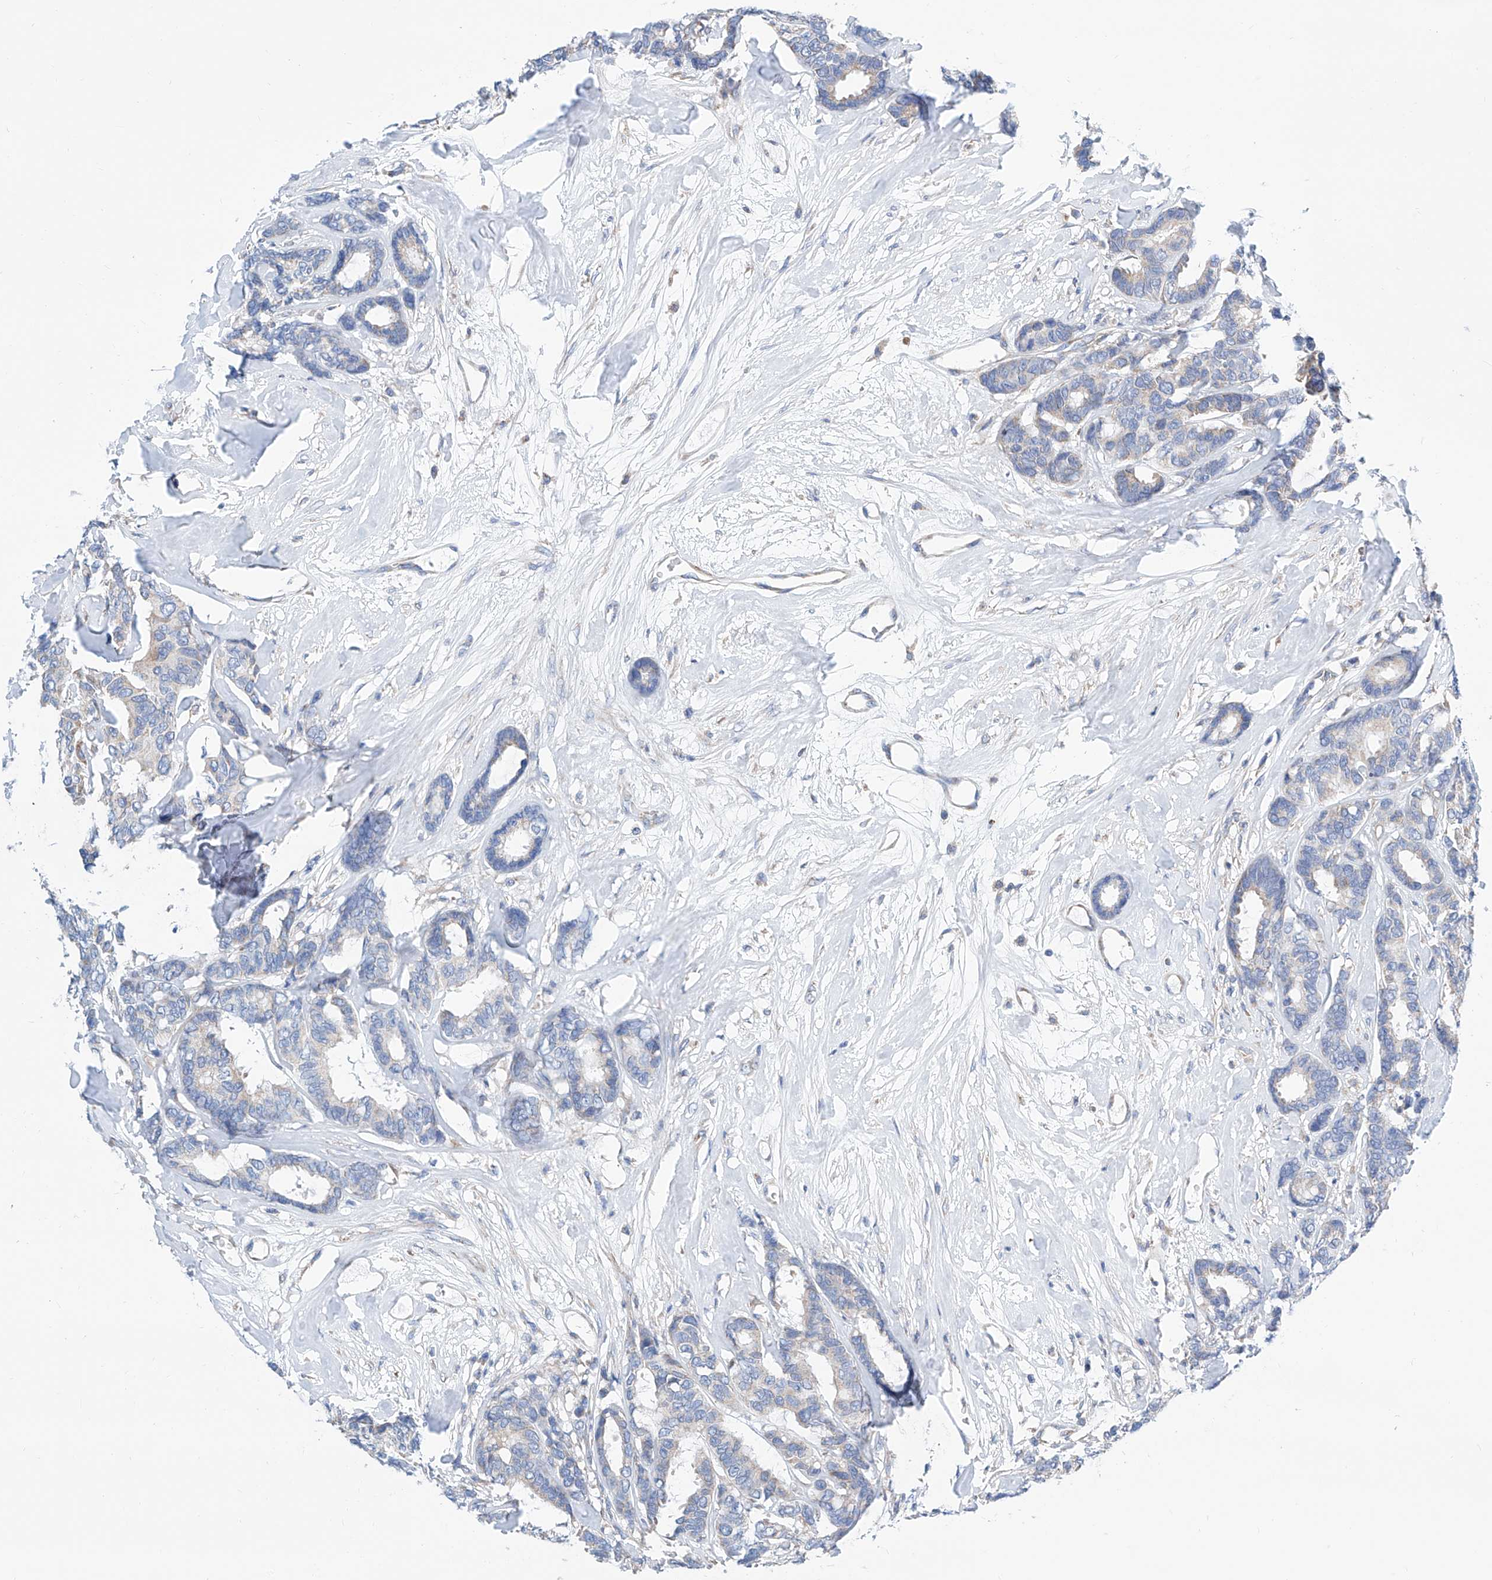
{"staining": {"intensity": "negative", "quantity": "none", "location": "none"}, "tissue": "breast cancer", "cell_type": "Tumor cells", "image_type": "cancer", "snomed": [{"axis": "morphology", "description": "Duct carcinoma"}, {"axis": "topography", "description": "Breast"}], "caption": "Human breast cancer stained for a protein using immunohistochemistry demonstrates no expression in tumor cells.", "gene": "MAD2L1", "patient": {"sex": "female", "age": 87}}